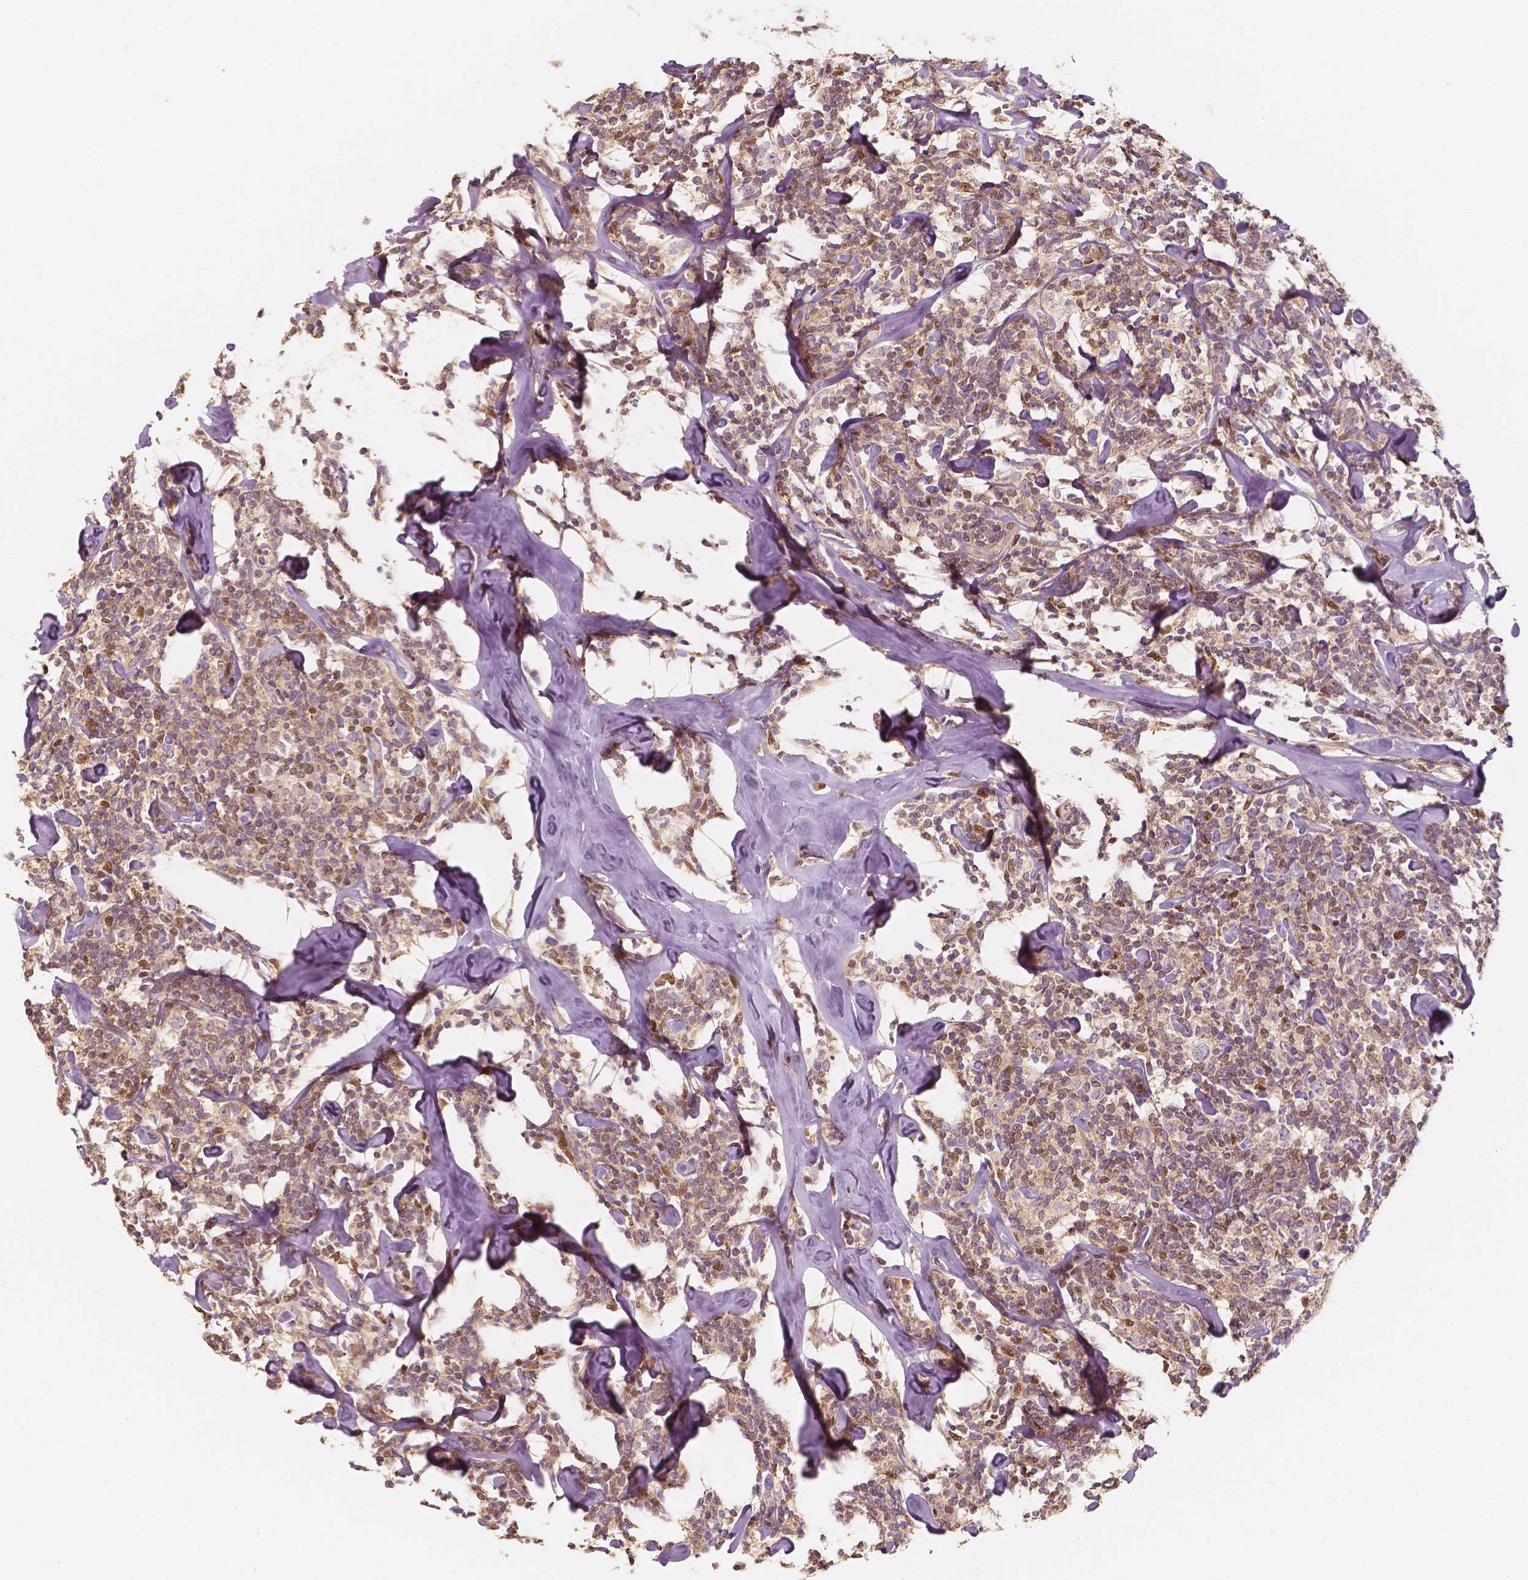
{"staining": {"intensity": "moderate", "quantity": "25%-75%", "location": "nuclear"}, "tissue": "lymphoma", "cell_type": "Tumor cells", "image_type": "cancer", "snomed": [{"axis": "morphology", "description": "Malignant lymphoma, non-Hodgkin's type, Low grade"}, {"axis": "topography", "description": "Lymph node"}], "caption": "A brown stain highlights moderate nuclear staining of a protein in human low-grade malignant lymphoma, non-Hodgkin's type tumor cells. (Stains: DAB in brown, nuclei in blue, Microscopy: brightfield microscopy at high magnification).", "gene": "TBC1D17", "patient": {"sex": "female", "age": 56}}